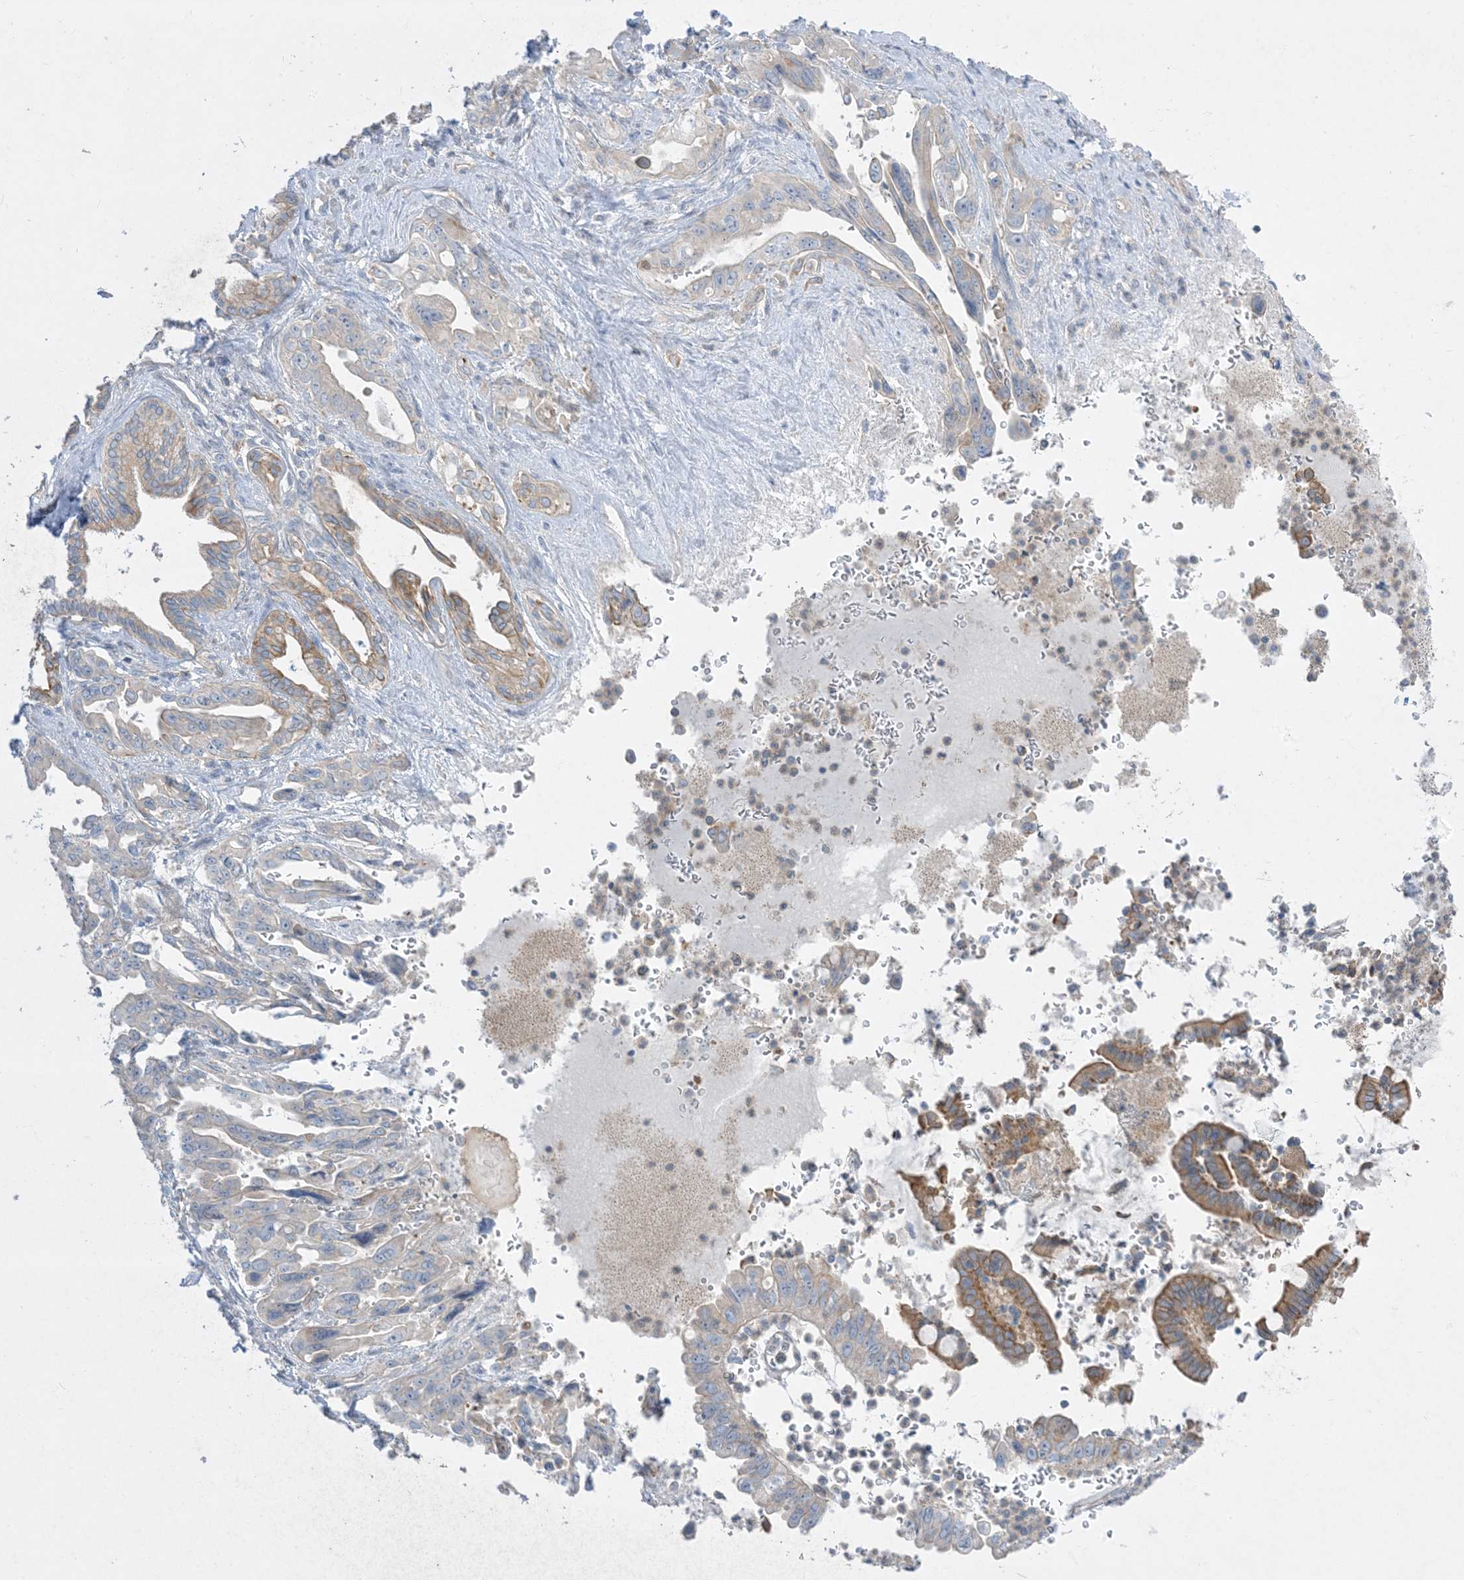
{"staining": {"intensity": "weak", "quantity": "25%-75%", "location": "cytoplasmic/membranous"}, "tissue": "pancreatic cancer", "cell_type": "Tumor cells", "image_type": "cancer", "snomed": [{"axis": "morphology", "description": "Adenocarcinoma, NOS"}, {"axis": "topography", "description": "Pancreas"}], "caption": "Human pancreatic cancer (adenocarcinoma) stained for a protein (brown) reveals weak cytoplasmic/membranous positive expression in about 25%-75% of tumor cells.", "gene": "ARHGEF9", "patient": {"sex": "male", "age": 70}}